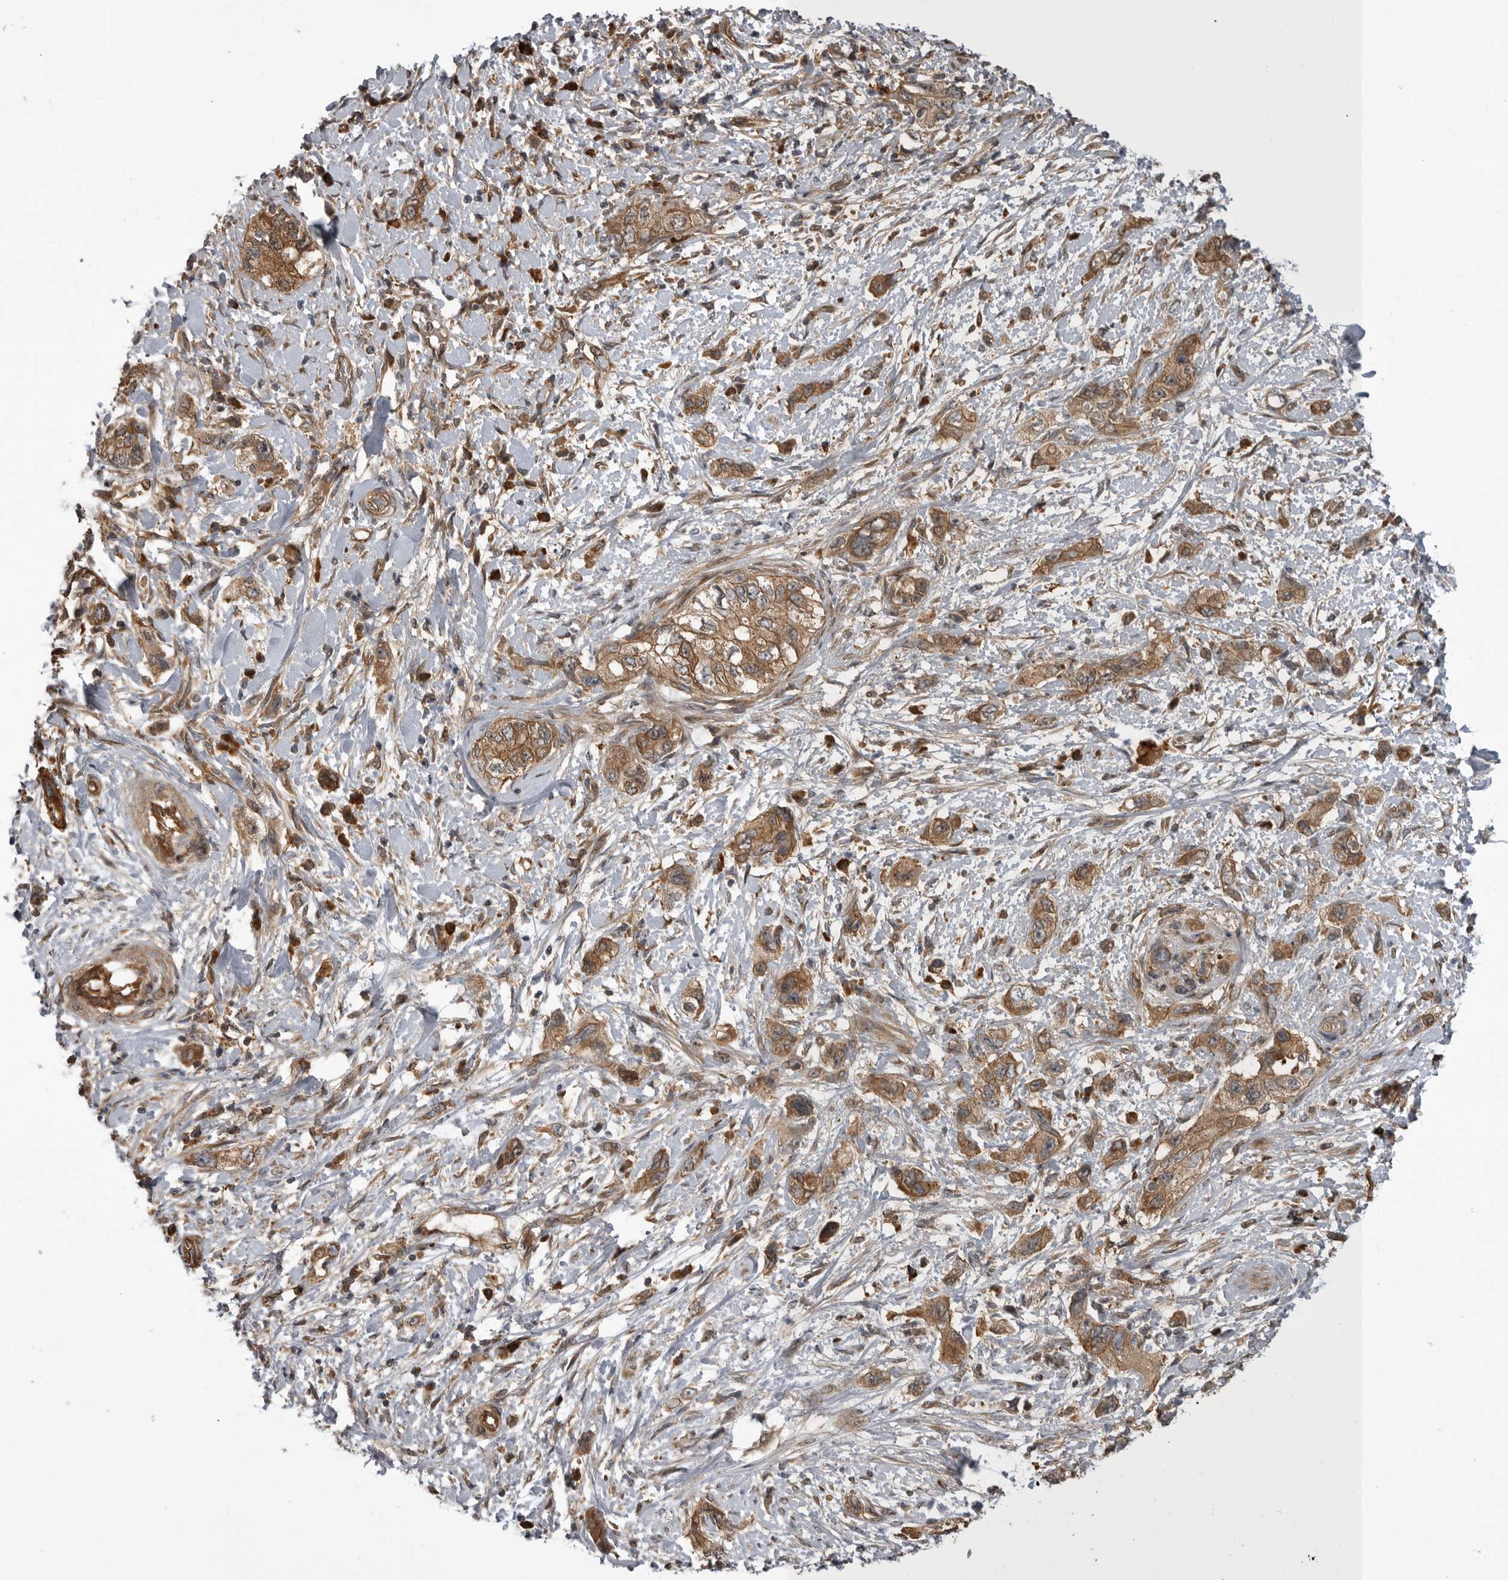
{"staining": {"intensity": "moderate", "quantity": ">75%", "location": "cytoplasmic/membranous"}, "tissue": "pancreatic cancer", "cell_type": "Tumor cells", "image_type": "cancer", "snomed": [{"axis": "morphology", "description": "Adenocarcinoma, NOS"}, {"axis": "topography", "description": "Pancreas"}], "caption": "Immunohistochemistry (DAB) staining of human adenocarcinoma (pancreatic) demonstrates moderate cytoplasmic/membranous protein positivity in about >75% of tumor cells. (DAB (3,3'-diaminobenzidine) = brown stain, brightfield microscopy at high magnification).", "gene": "RAB3GAP2", "patient": {"sex": "female", "age": 73}}